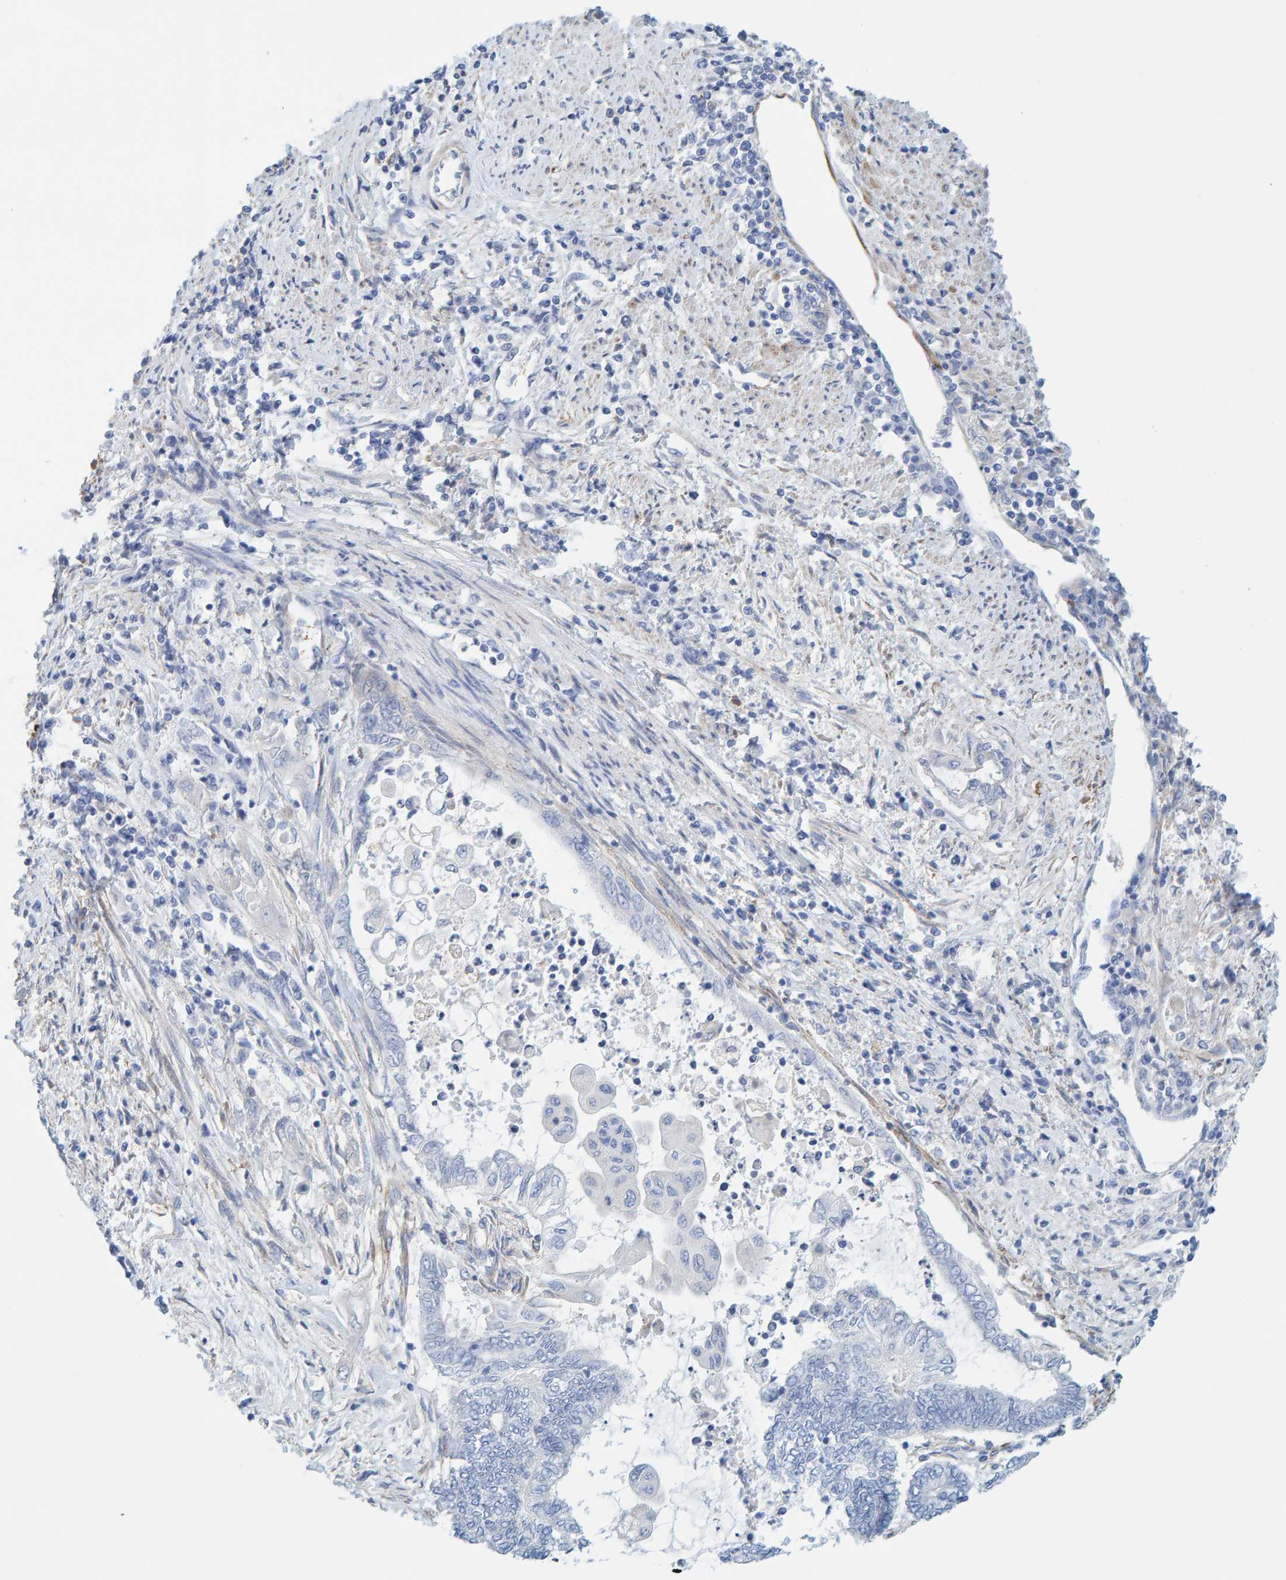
{"staining": {"intensity": "negative", "quantity": "none", "location": "none"}, "tissue": "endometrial cancer", "cell_type": "Tumor cells", "image_type": "cancer", "snomed": [{"axis": "morphology", "description": "Adenocarcinoma, NOS"}, {"axis": "topography", "description": "Uterus"}, {"axis": "topography", "description": "Endometrium"}], "caption": "The micrograph shows no staining of tumor cells in endometrial cancer (adenocarcinoma).", "gene": "MAP1B", "patient": {"sex": "female", "age": 70}}